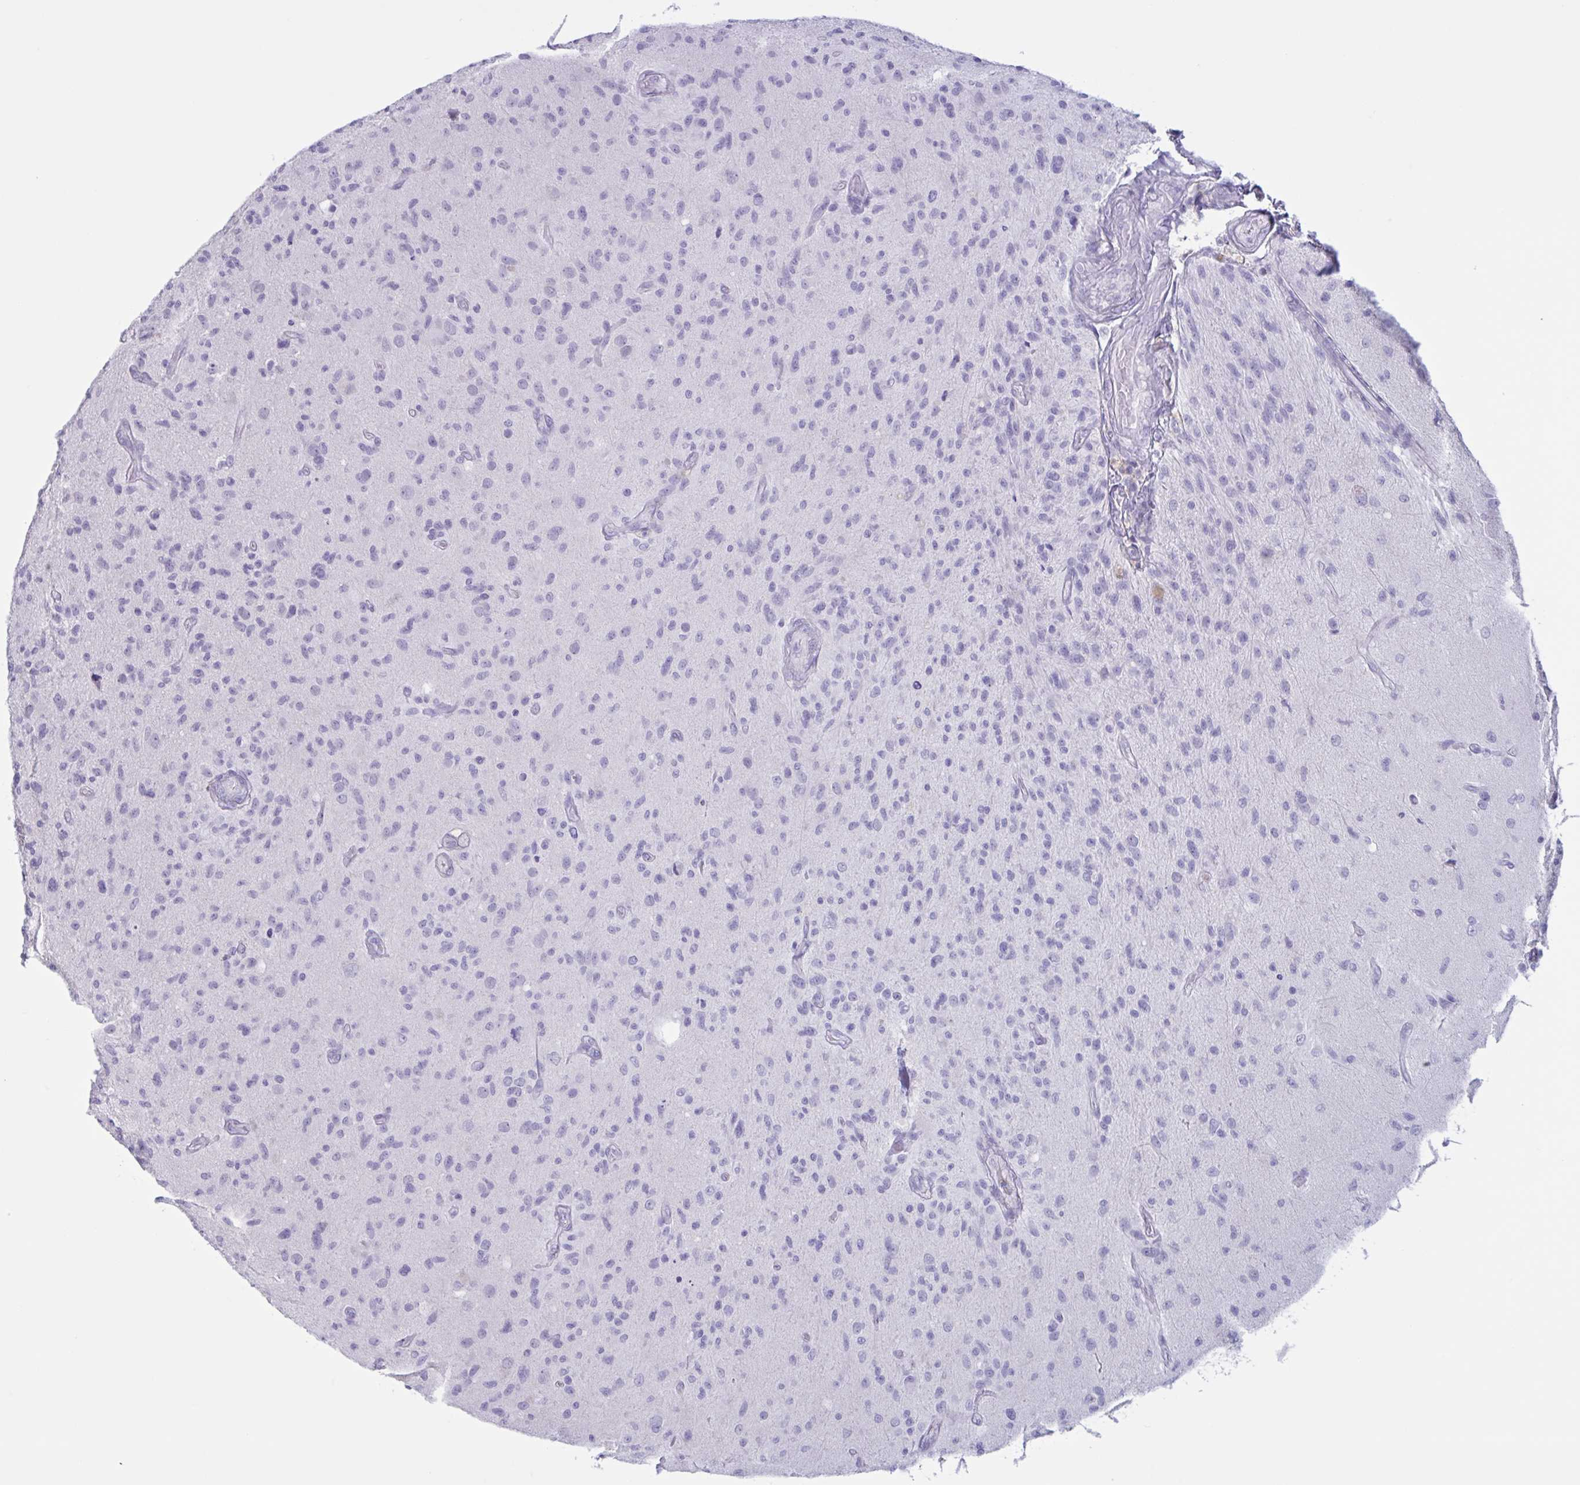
{"staining": {"intensity": "negative", "quantity": "none", "location": "none"}, "tissue": "glioma", "cell_type": "Tumor cells", "image_type": "cancer", "snomed": [{"axis": "morphology", "description": "Glioma, malignant, High grade"}, {"axis": "topography", "description": "Brain"}], "caption": "This photomicrograph is of malignant high-grade glioma stained with immunohistochemistry (IHC) to label a protein in brown with the nuclei are counter-stained blue. There is no staining in tumor cells. The staining was performed using DAB (3,3'-diaminobenzidine) to visualize the protein expression in brown, while the nuclei were stained in blue with hematoxylin (Magnification: 20x).", "gene": "XCL1", "patient": {"sex": "female", "age": 67}}